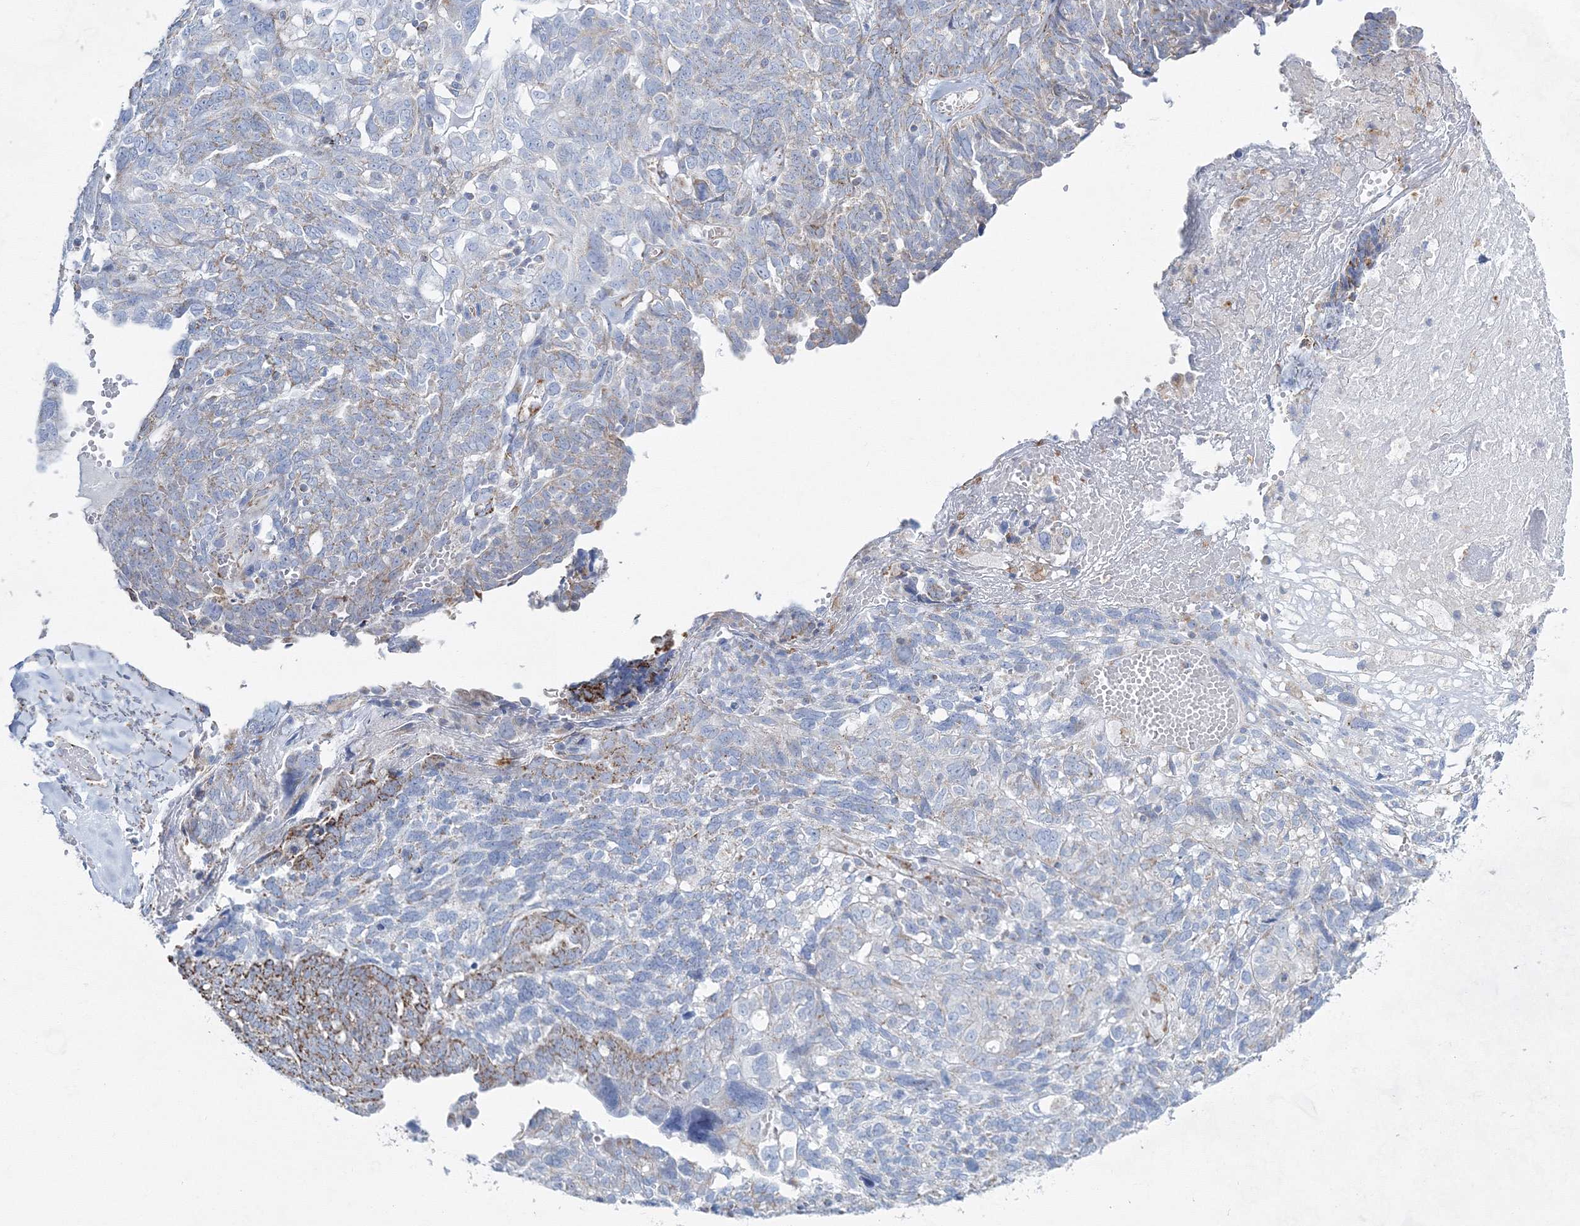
{"staining": {"intensity": "weak", "quantity": "<25%", "location": "cytoplasmic/membranous"}, "tissue": "ovarian cancer", "cell_type": "Tumor cells", "image_type": "cancer", "snomed": [{"axis": "morphology", "description": "Cystadenocarcinoma, serous, NOS"}, {"axis": "topography", "description": "Ovary"}], "caption": "Tumor cells are negative for brown protein staining in ovarian cancer.", "gene": "HIBCH", "patient": {"sex": "female", "age": 79}}